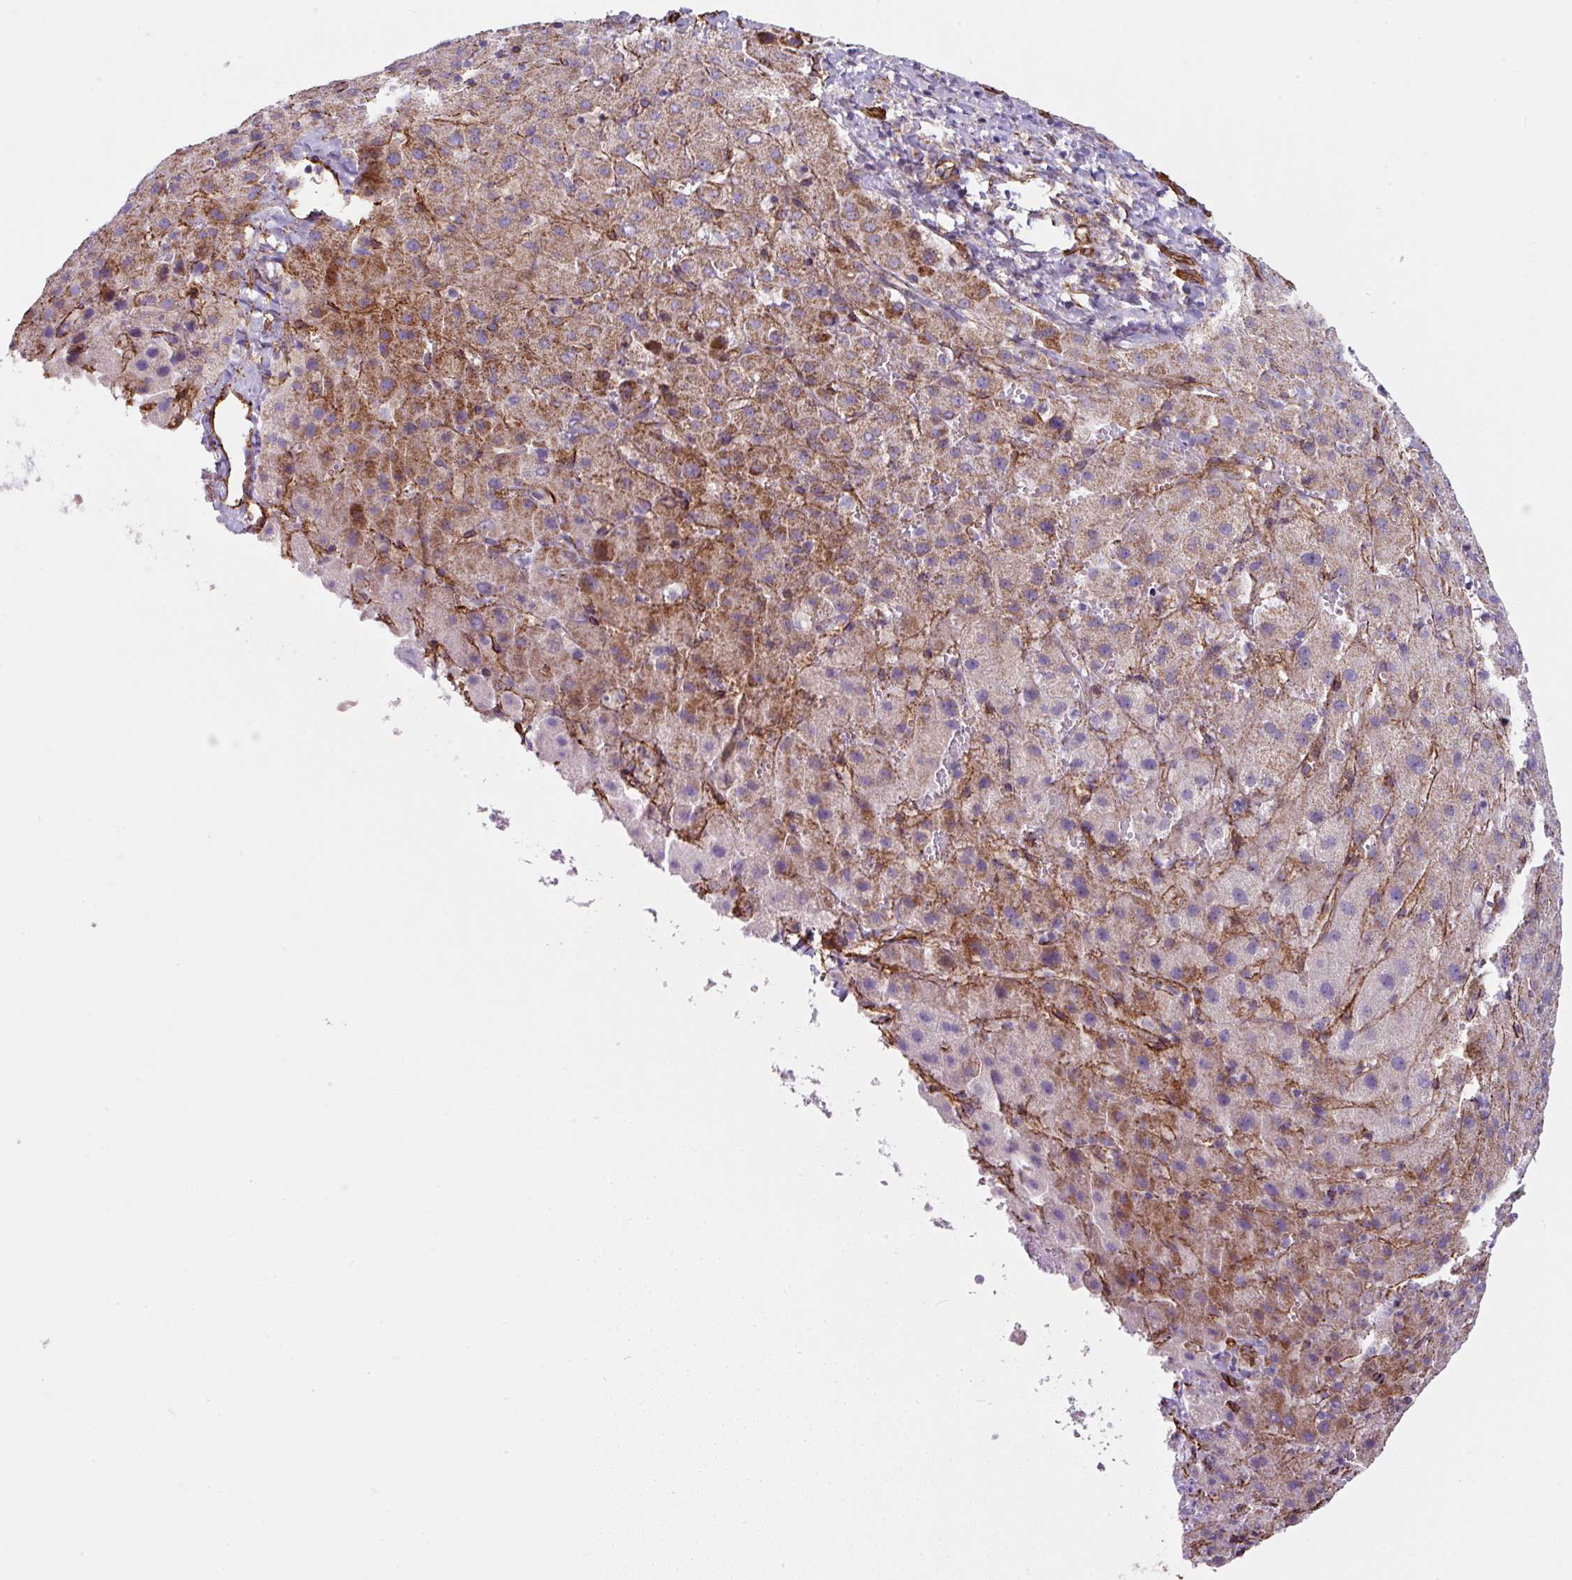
{"staining": {"intensity": "moderate", "quantity": "25%-75%", "location": "cytoplasmic/membranous"}, "tissue": "liver cancer", "cell_type": "Tumor cells", "image_type": "cancer", "snomed": [{"axis": "morphology", "description": "Carcinoma, Hepatocellular, NOS"}, {"axis": "topography", "description": "Liver"}], "caption": "Liver hepatocellular carcinoma stained with immunohistochemistry shows moderate cytoplasmic/membranous expression in about 25%-75% of tumor cells.", "gene": "ANKUB1", "patient": {"sex": "female", "age": 58}}